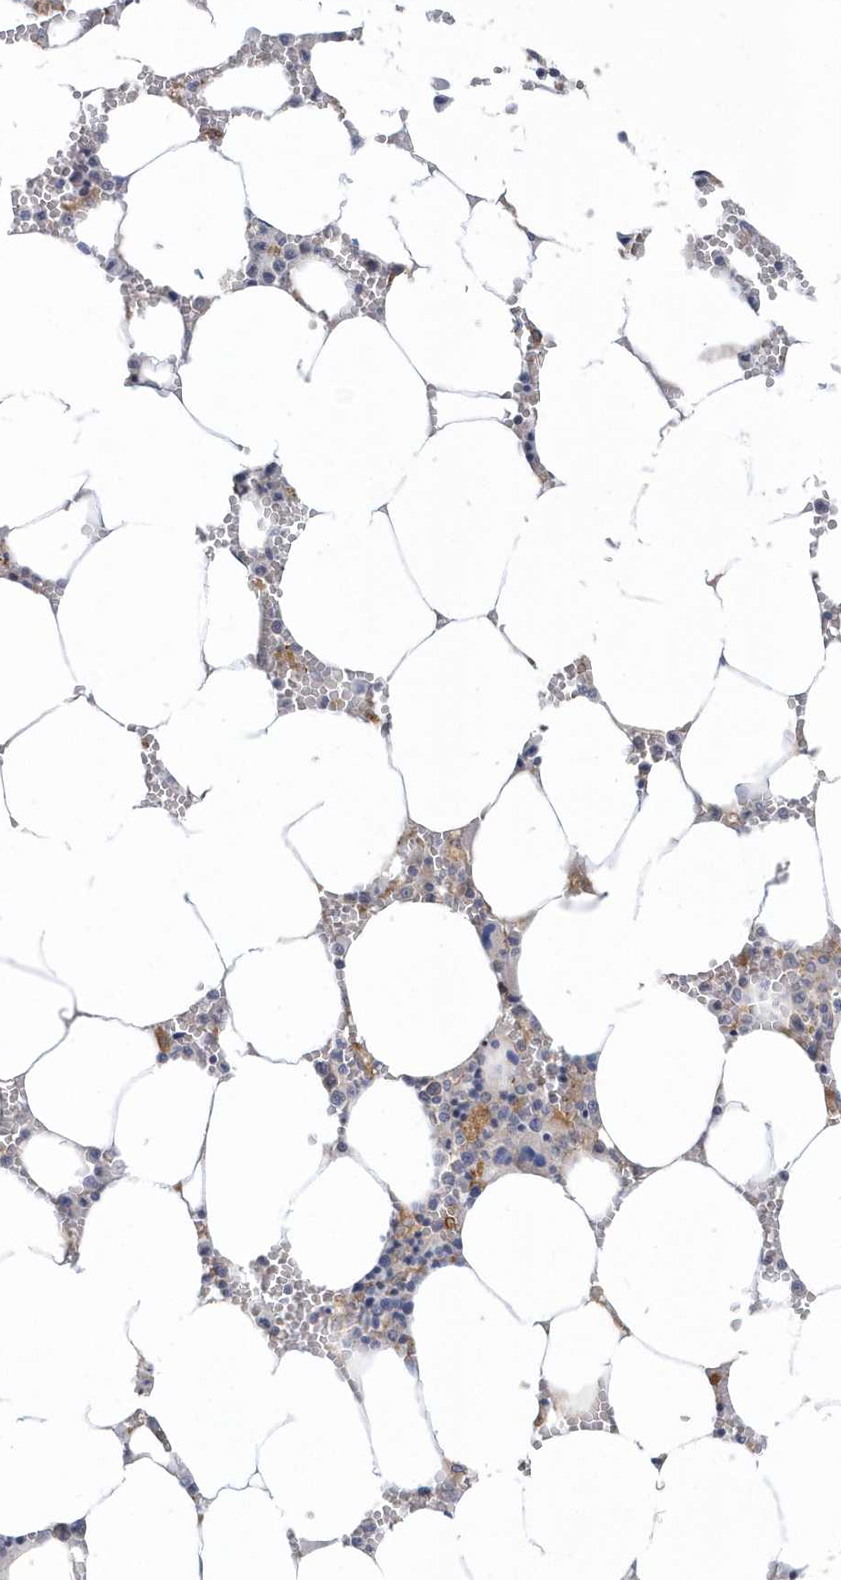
{"staining": {"intensity": "negative", "quantity": "none", "location": "none"}, "tissue": "bone marrow", "cell_type": "Hematopoietic cells", "image_type": "normal", "snomed": [{"axis": "morphology", "description": "Normal tissue, NOS"}, {"axis": "topography", "description": "Bone marrow"}], "caption": "This is a image of IHC staining of unremarkable bone marrow, which shows no staining in hematopoietic cells.", "gene": "RAI14", "patient": {"sex": "male", "age": 70}}